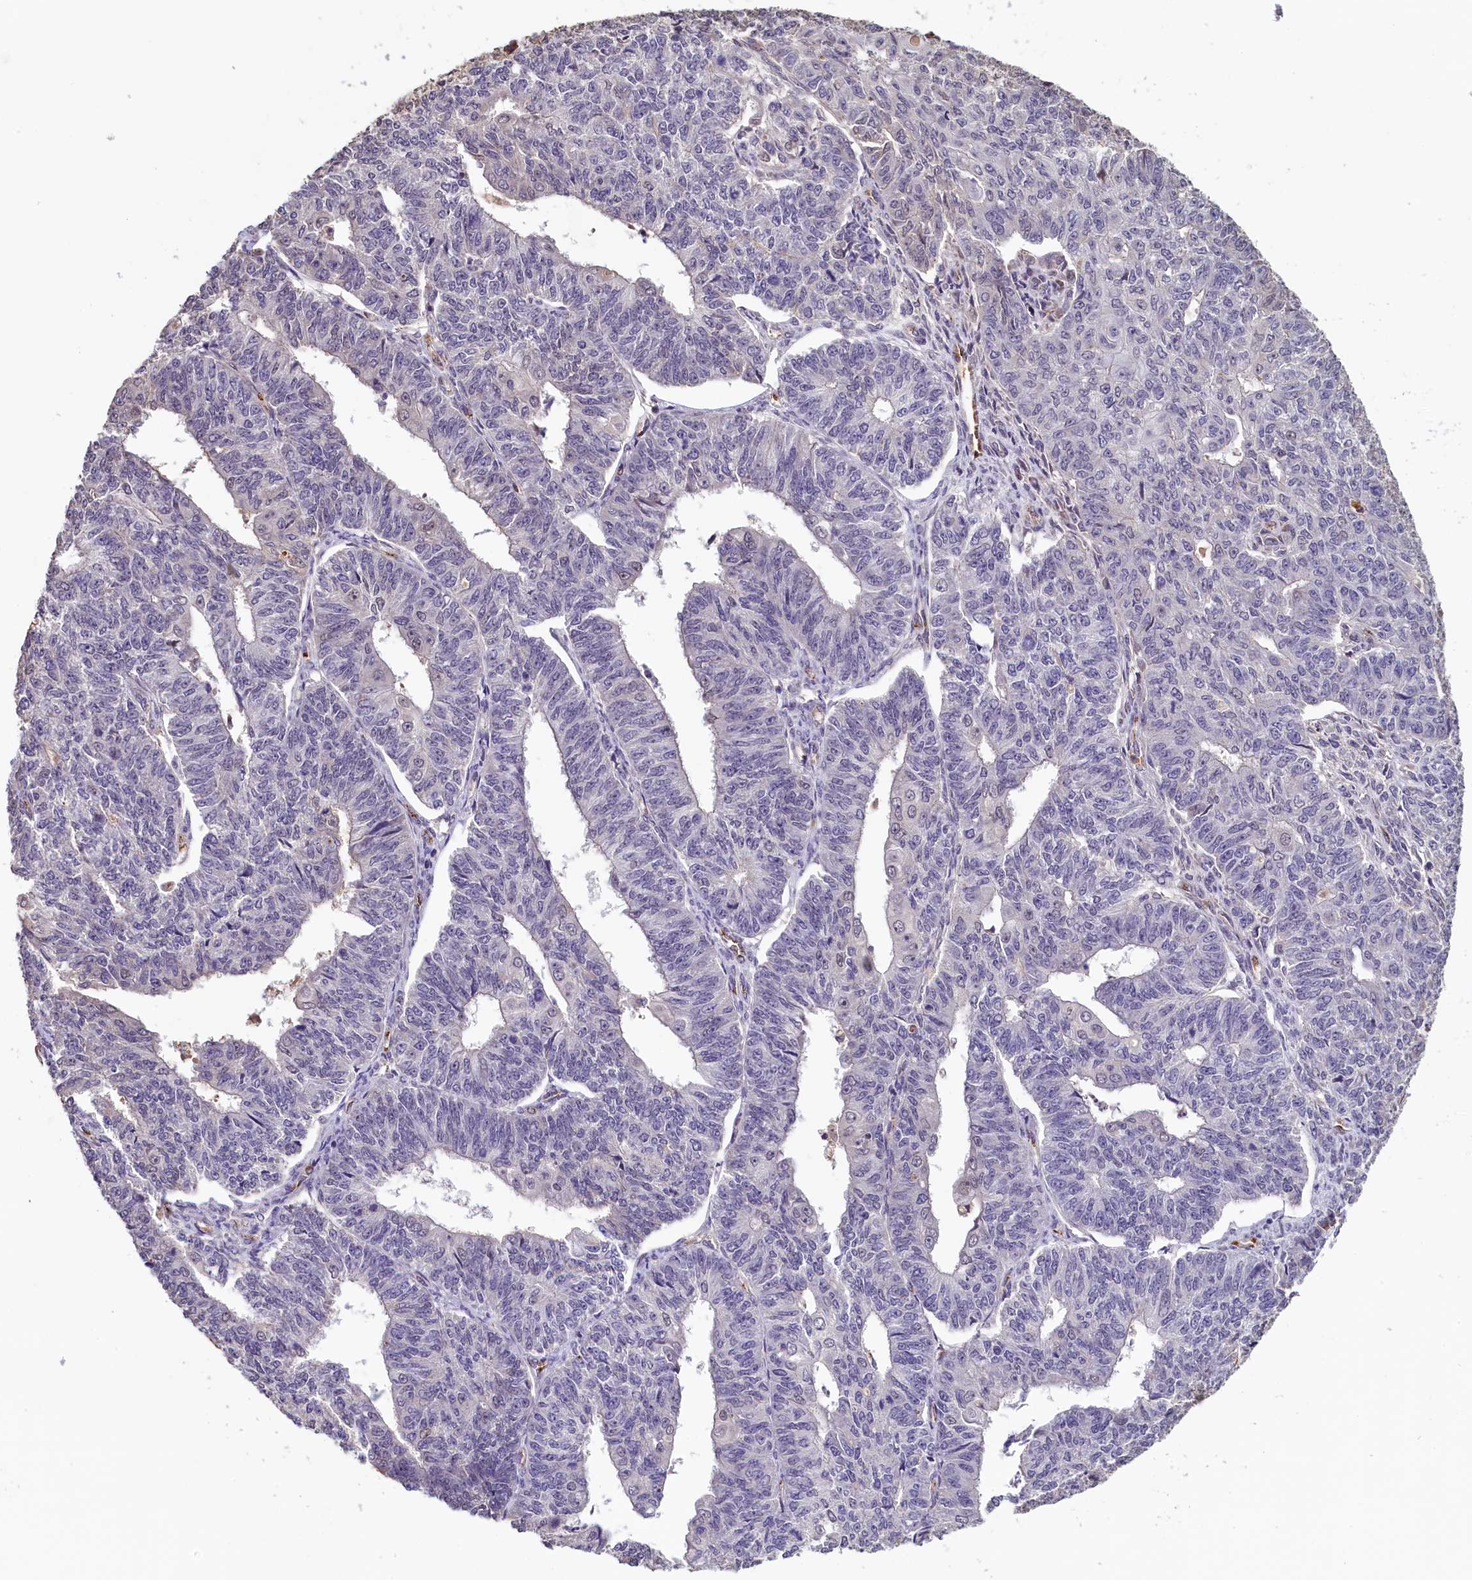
{"staining": {"intensity": "negative", "quantity": "none", "location": "none"}, "tissue": "endometrial cancer", "cell_type": "Tumor cells", "image_type": "cancer", "snomed": [{"axis": "morphology", "description": "Adenocarcinoma, NOS"}, {"axis": "topography", "description": "Endometrium"}], "caption": "Adenocarcinoma (endometrial) was stained to show a protein in brown. There is no significant staining in tumor cells. Brightfield microscopy of immunohistochemistry (IHC) stained with DAB (3,3'-diaminobenzidine) (brown) and hematoxylin (blue), captured at high magnification.", "gene": "ACSBG1", "patient": {"sex": "female", "age": 32}}